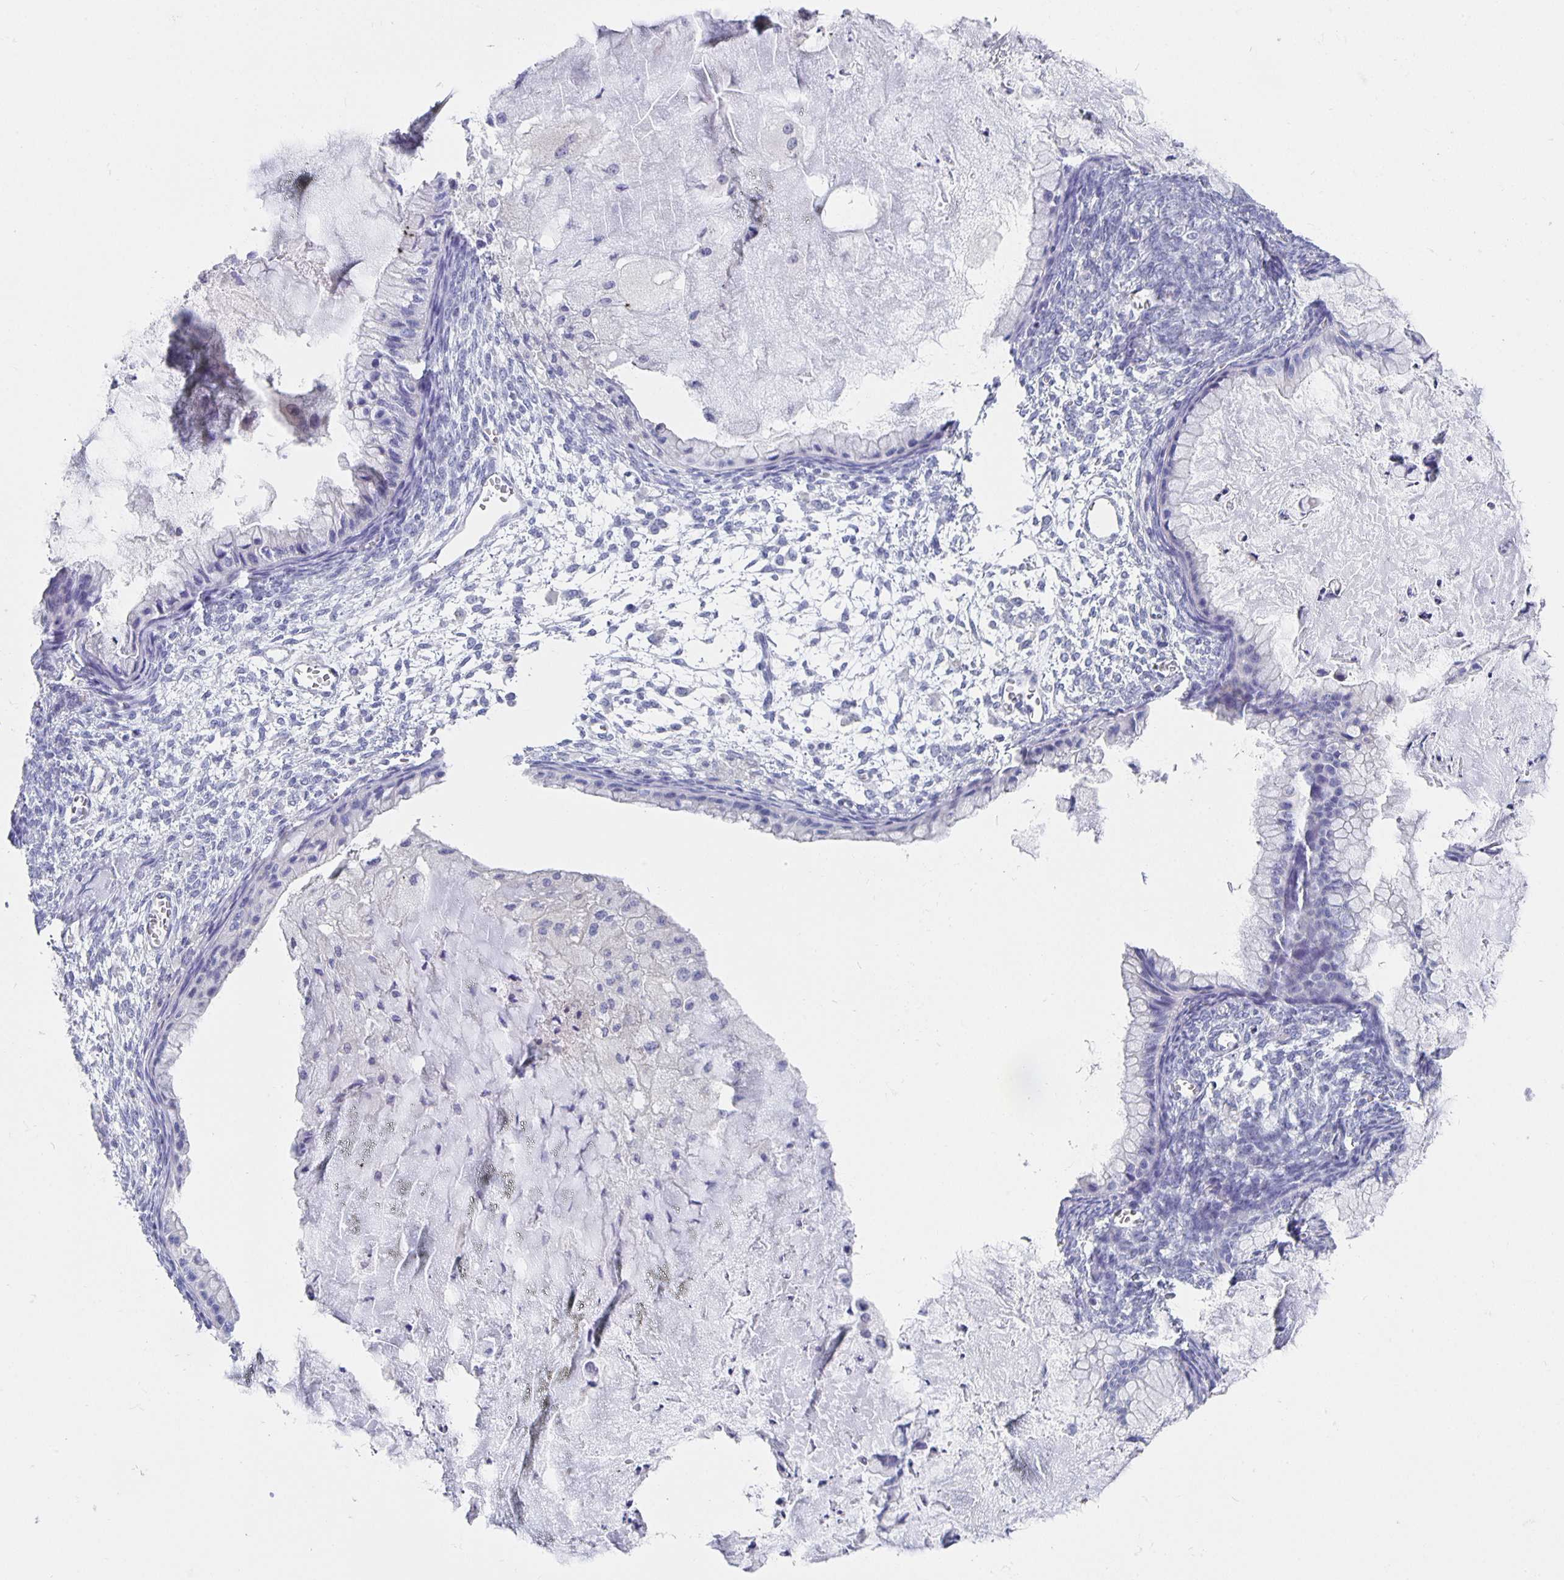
{"staining": {"intensity": "negative", "quantity": "none", "location": "none"}, "tissue": "ovarian cancer", "cell_type": "Tumor cells", "image_type": "cancer", "snomed": [{"axis": "morphology", "description": "Cystadenocarcinoma, mucinous, NOS"}, {"axis": "topography", "description": "Ovary"}], "caption": "Immunohistochemistry (IHC) histopathology image of human ovarian cancer stained for a protein (brown), which reveals no positivity in tumor cells. (DAB immunohistochemistry, high magnification).", "gene": "CFAP74", "patient": {"sex": "female", "age": 72}}